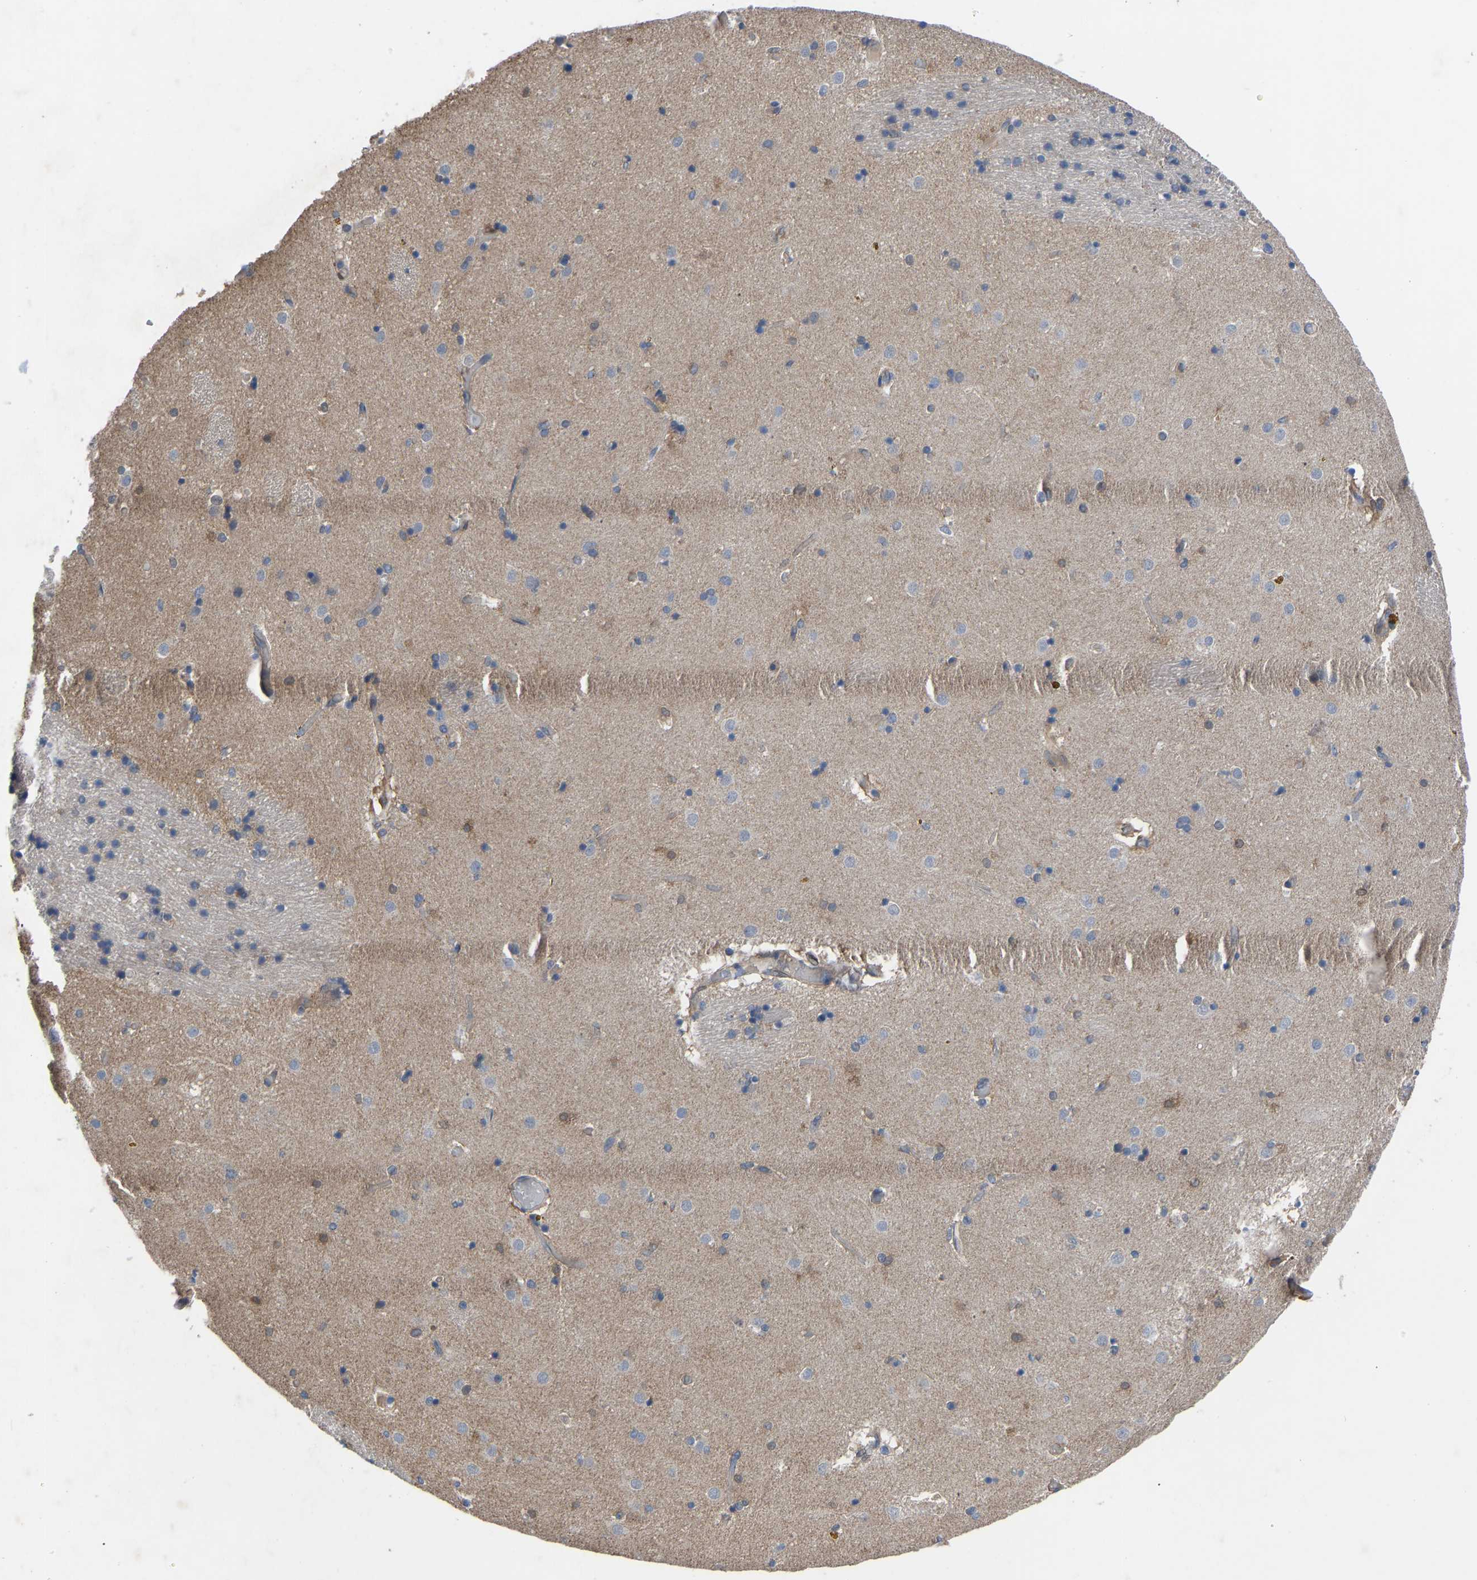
{"staining": {"intensity": "moderate", "quantity": "<25%", "location": "cytoplasmic/membranous"}, "tissue": "caudate", "cell_type": "Glial cells", "image_type": "normal", "snomed": [{"axis": "morphology", "description": "Normal tissue, NOS"}, {"axis": "topography", "description": "Lateral ventricle wall"}], "caption": "Immunohistochemical staining of unremarkable human caudate shows <25% levels of moderate cytoplasmic/membranous protein staining in approximately <25% of glial cells.", "gene": "RBP1", "patient": {"sex": "male", "age": 70}}